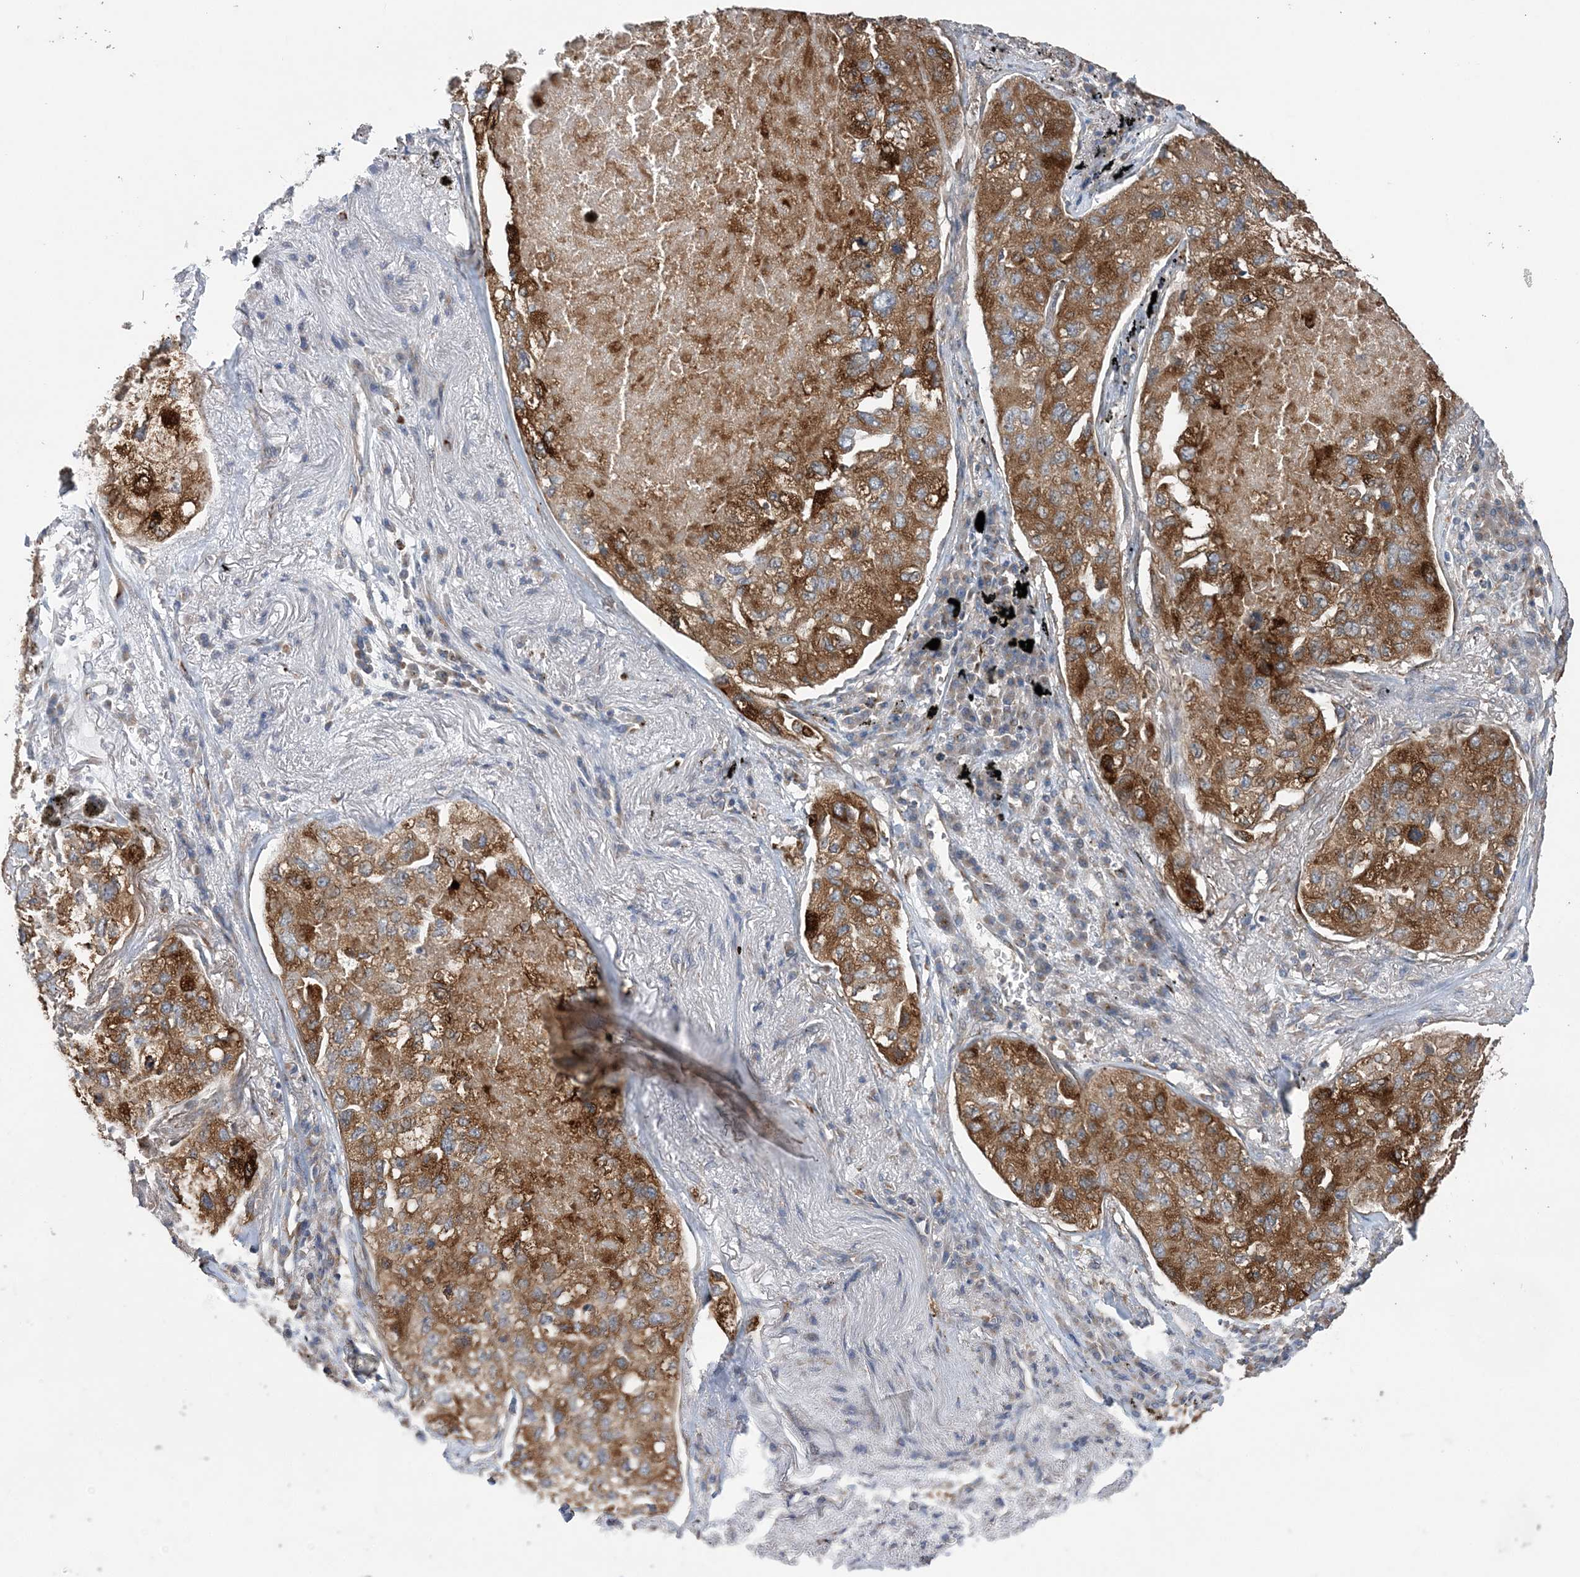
{"staining": {"intensity": "moderate", "quantity": ">75%", "location": "cytoplasmic/membranous"}, "tissue": "lung cancer", "cell_type": "Tumor cells", "image_type": "cancer", "snomed": [{"axis": "morphology", "description": "Adenocarcinoma, NOS"}, {"axis": "topography", "description": "Lung"}], "caption": "Immunohistochemical staining of human lung cancer (adenocarcinoma) reveals medium levels of moderate cytoplasmic/membranous protein staining in approximately >75% of tumor cells.", "gene": "PTTG1IP", "patient": {"sex": "male", "age": 65}}